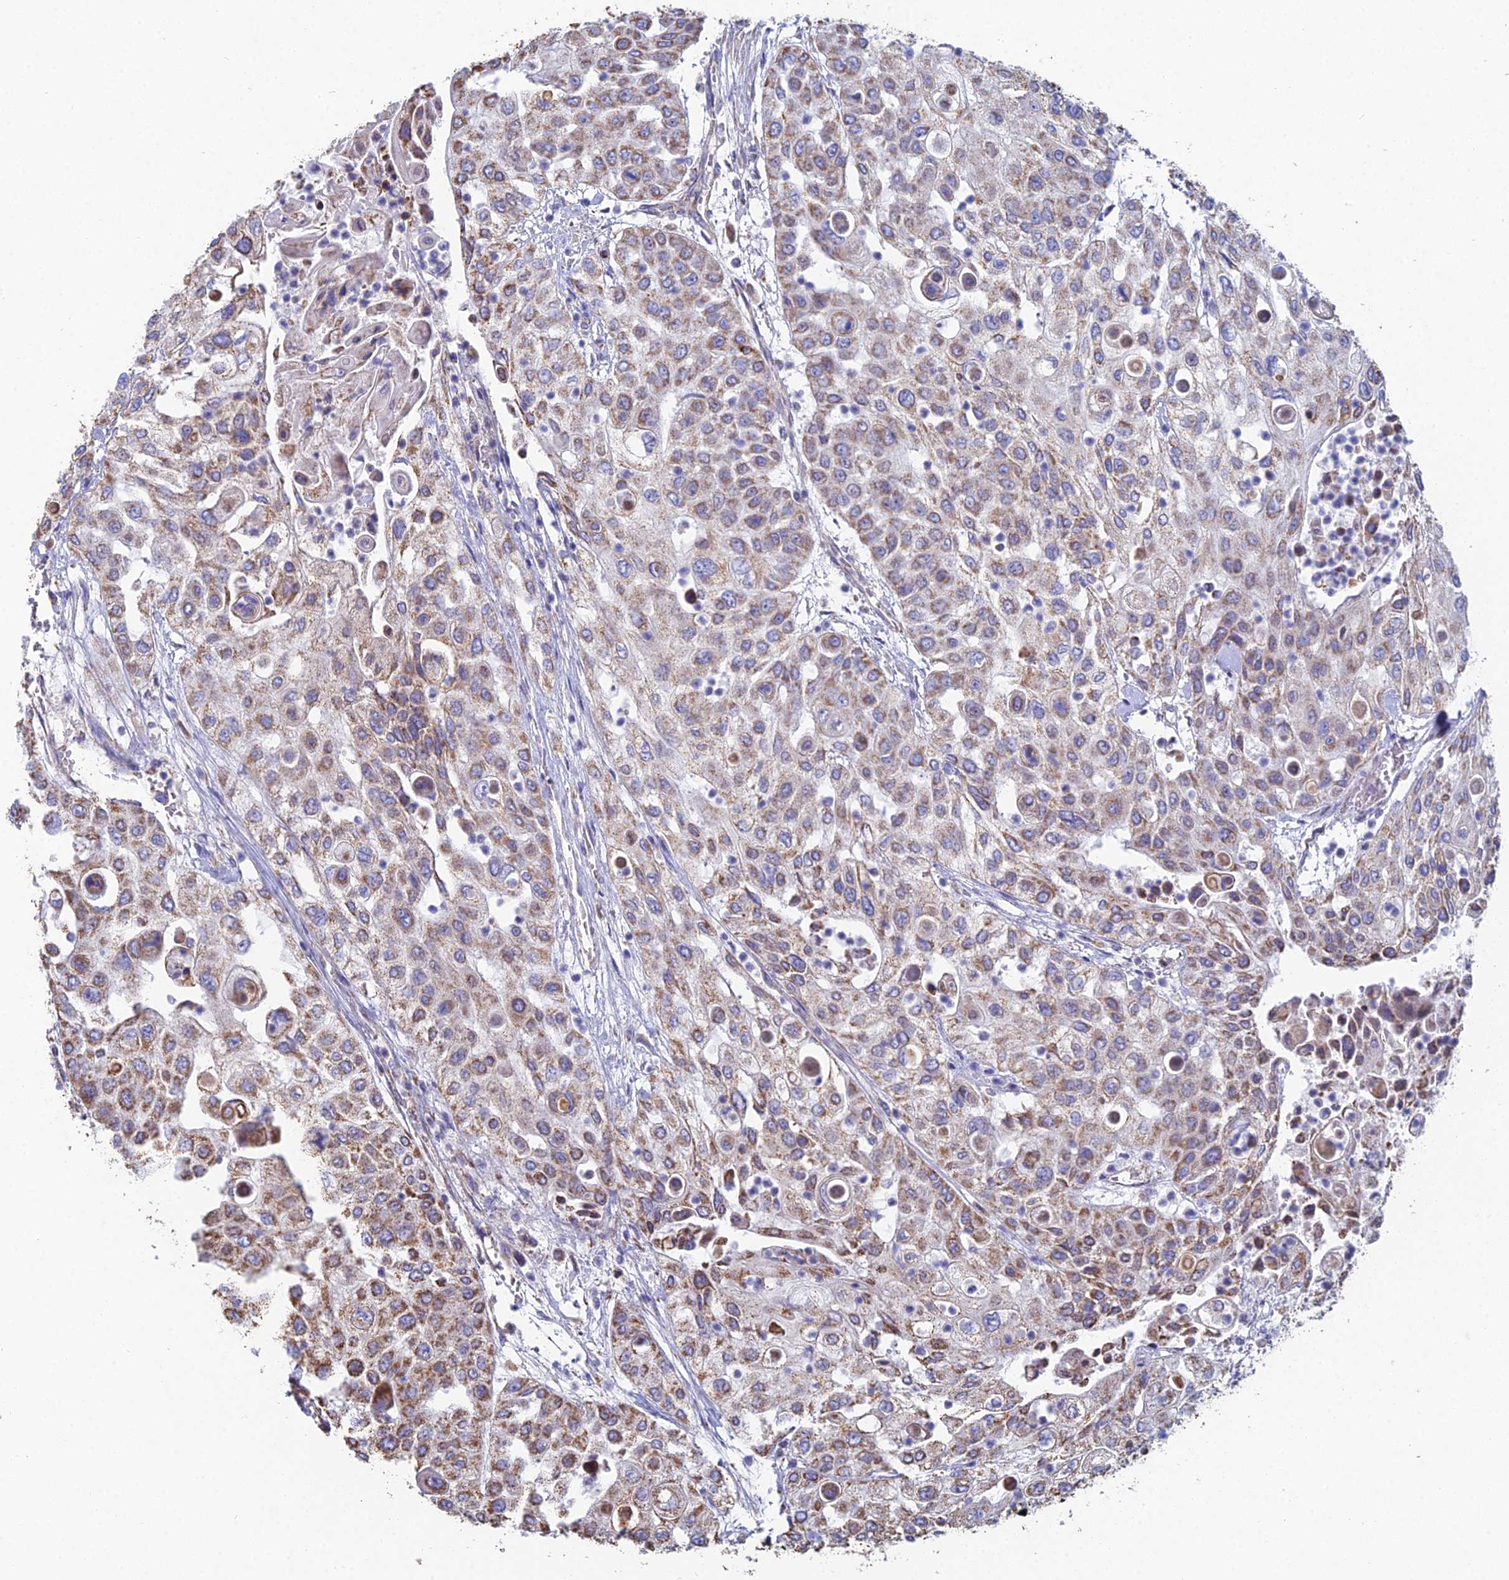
{"staining": {"intensity": "moderate", "quantity": ">75%", "location": "cytoplasmic/membranous"}, "tissue": "urothelial cancer", "cell_type": "Tumor cells", "image_type": "cancer", "snomed": [{"axis": "morphology", "description": "Urothelial carcinoma, High grade"}, {"axis": "topography", "description": "Urinary bladder"}], "caption": "An IHC image of neoplastic tissue is shown. Protein staining in brown highlights moderate cytoplasmic/membranous positivity in urothelial cancer within tumor cells.", "gene": "SPOCK2", "patient": {"sex": "female", "age": 79}}